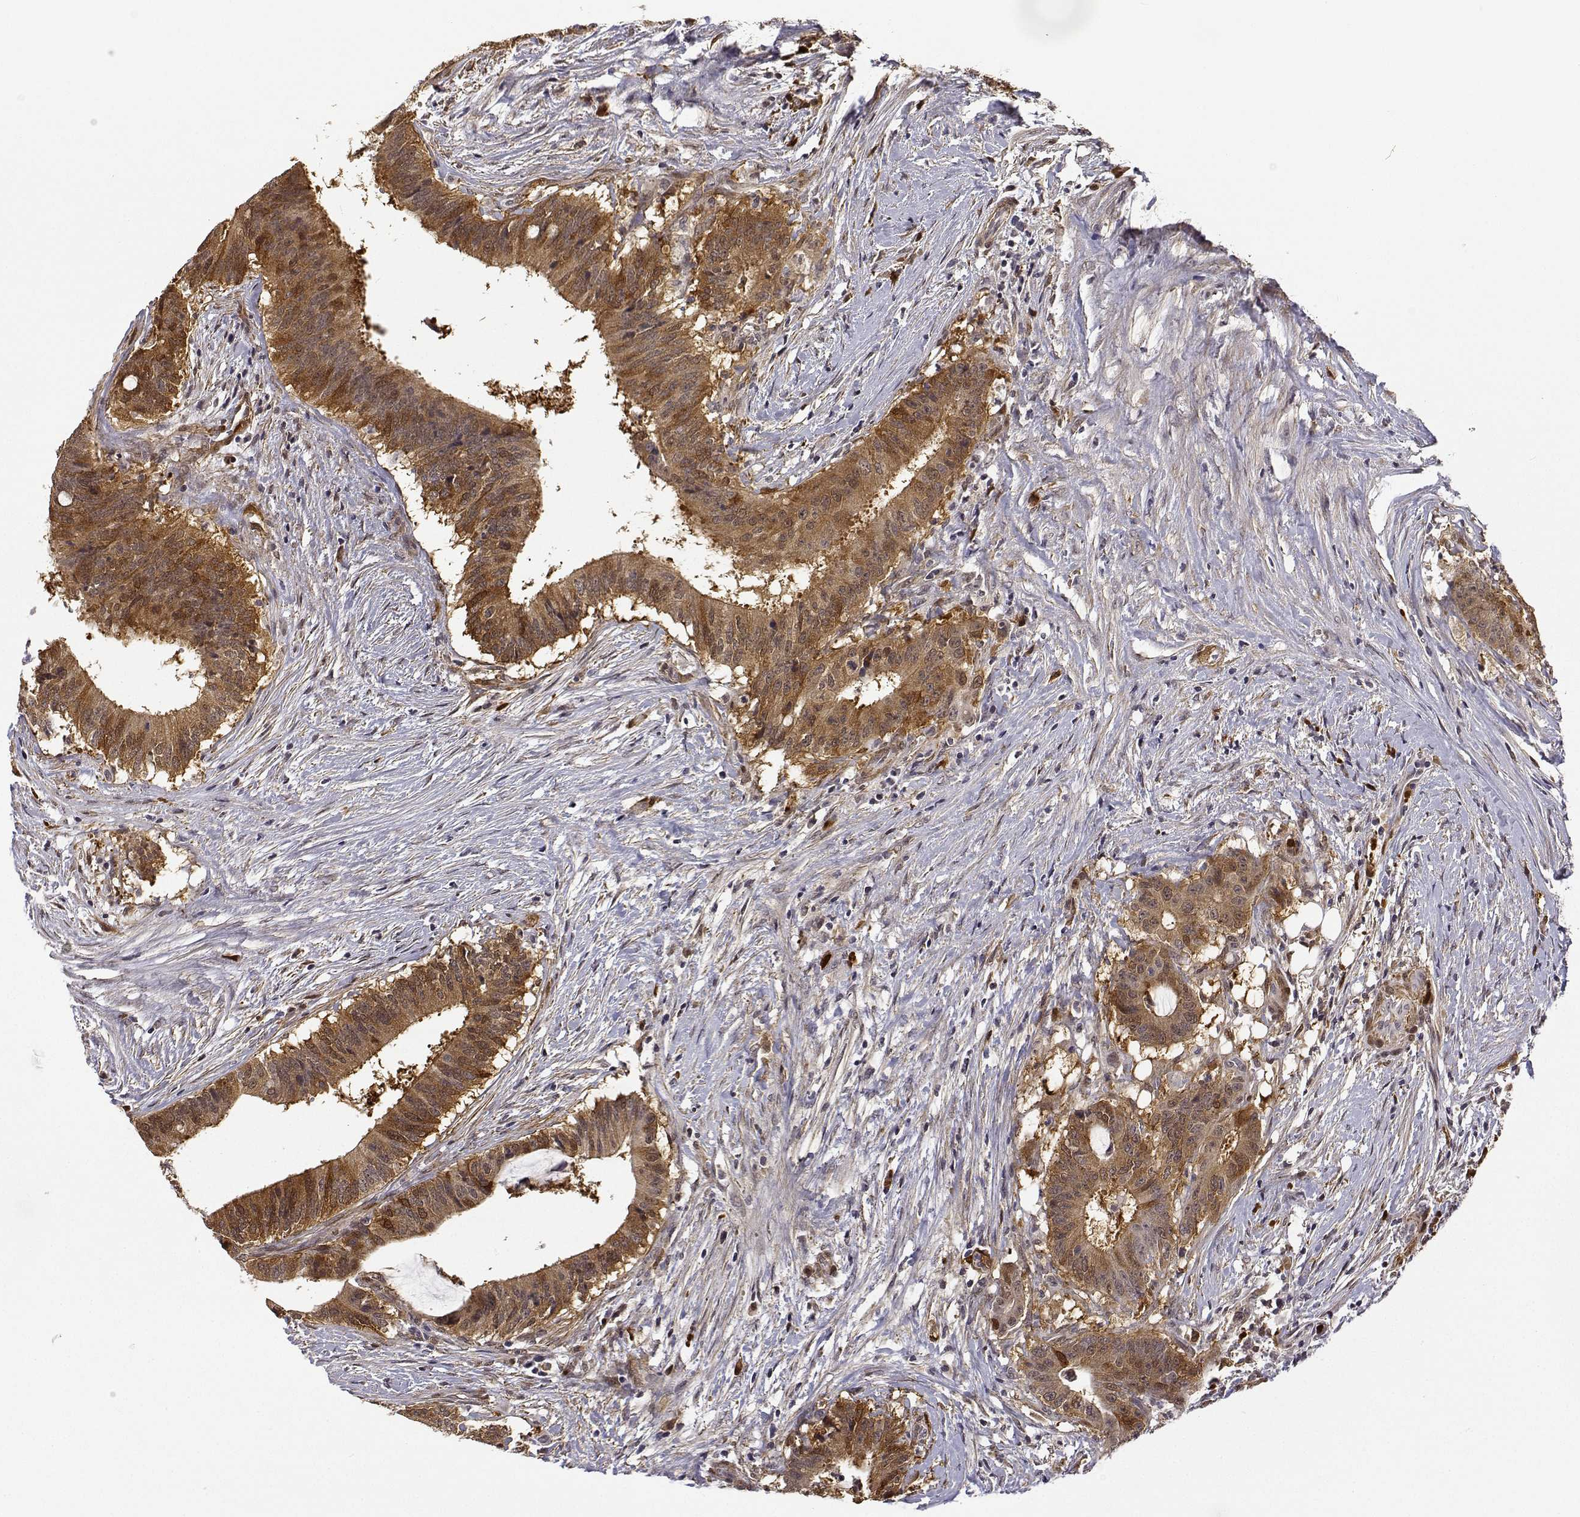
{"staining": {"intensity": "moderate", "quantity": ">75%", "location": "cytoplasmic/membranous"}, "tissue": "colorectal cancer", "cell_type": "Tumor cells", "image_type": "cancer", "snomed": [{"axis": "morphology", "description": "Adenocarcinoma, NOS"}, {"axis": "topography", "description": "Colon"}], "caption": "This histopathology image displays IHC staining of adenocarcinoma (colorectal), with medium moderate cytoplasmic/membranous expression in about >75% of tumor cells.", "gene": "PHGDH", "patient": {"sex": "female", "age": 43}}